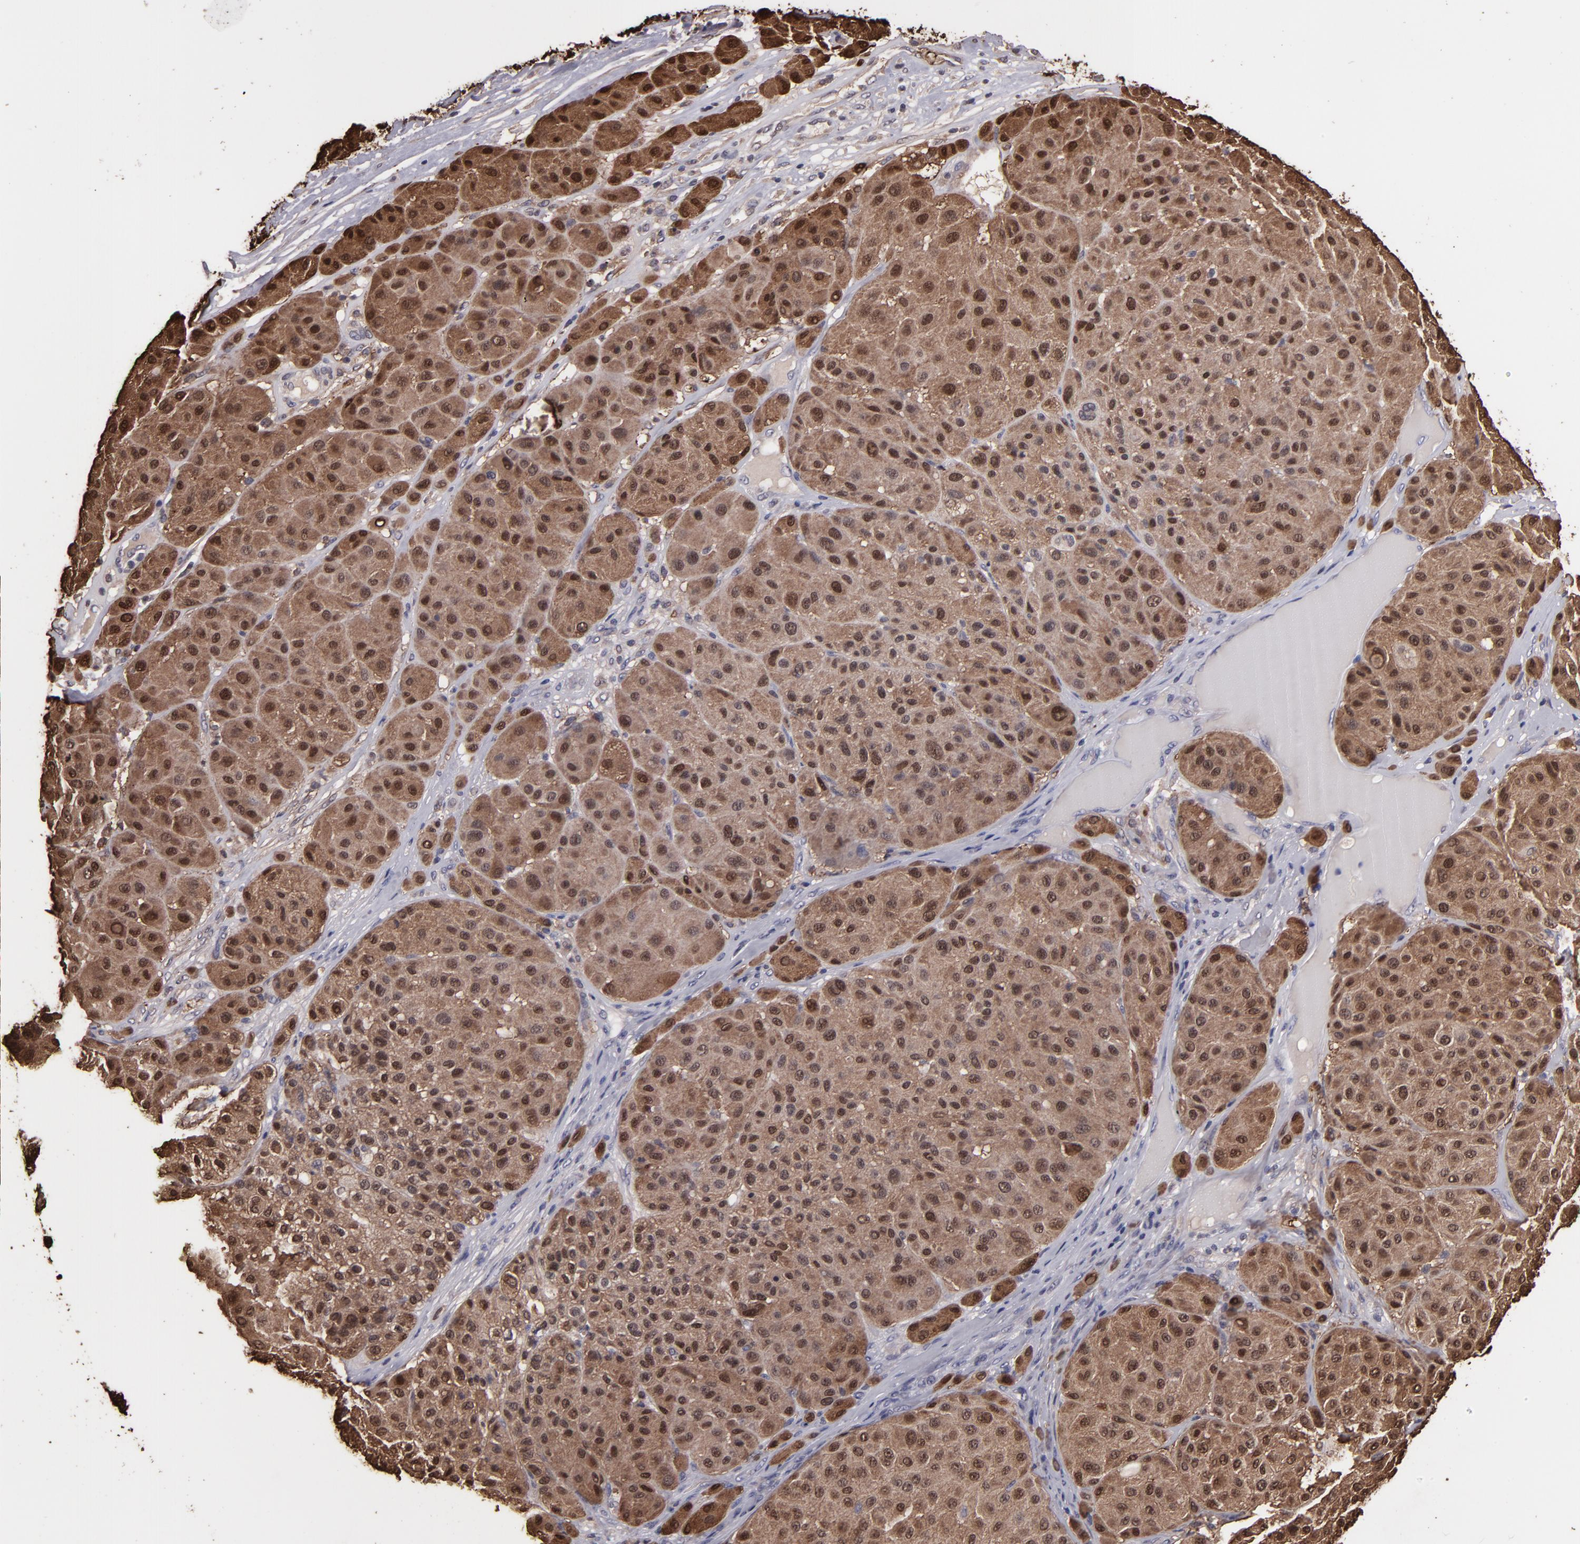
{"staining": {"intensity": "strong", "quantity": ">75%", "location": "cytoplasmic/membranous,nuclear"}, "tissue": "melanoma", "cell_type": "Tumor cells", "image_type": "cancer", "snomed": [{"axis": "morphology", "description": "Normal tissue, NOS"}, {"axis": "morphology", "description": "Malignant melanoma, Metastatic site"}, {"axis": "topography", "description": "Skin"}], "caption": "A histopathology image showing strong cytoplasmic/membranous and nuclear positivity in approximately >75% of tumor cells in malignant melanoma (metastatic site), as visualized by brown immunohistochemical staining.", "gene": "S100A1", "patient": {"sex": "male", "age": 41}}